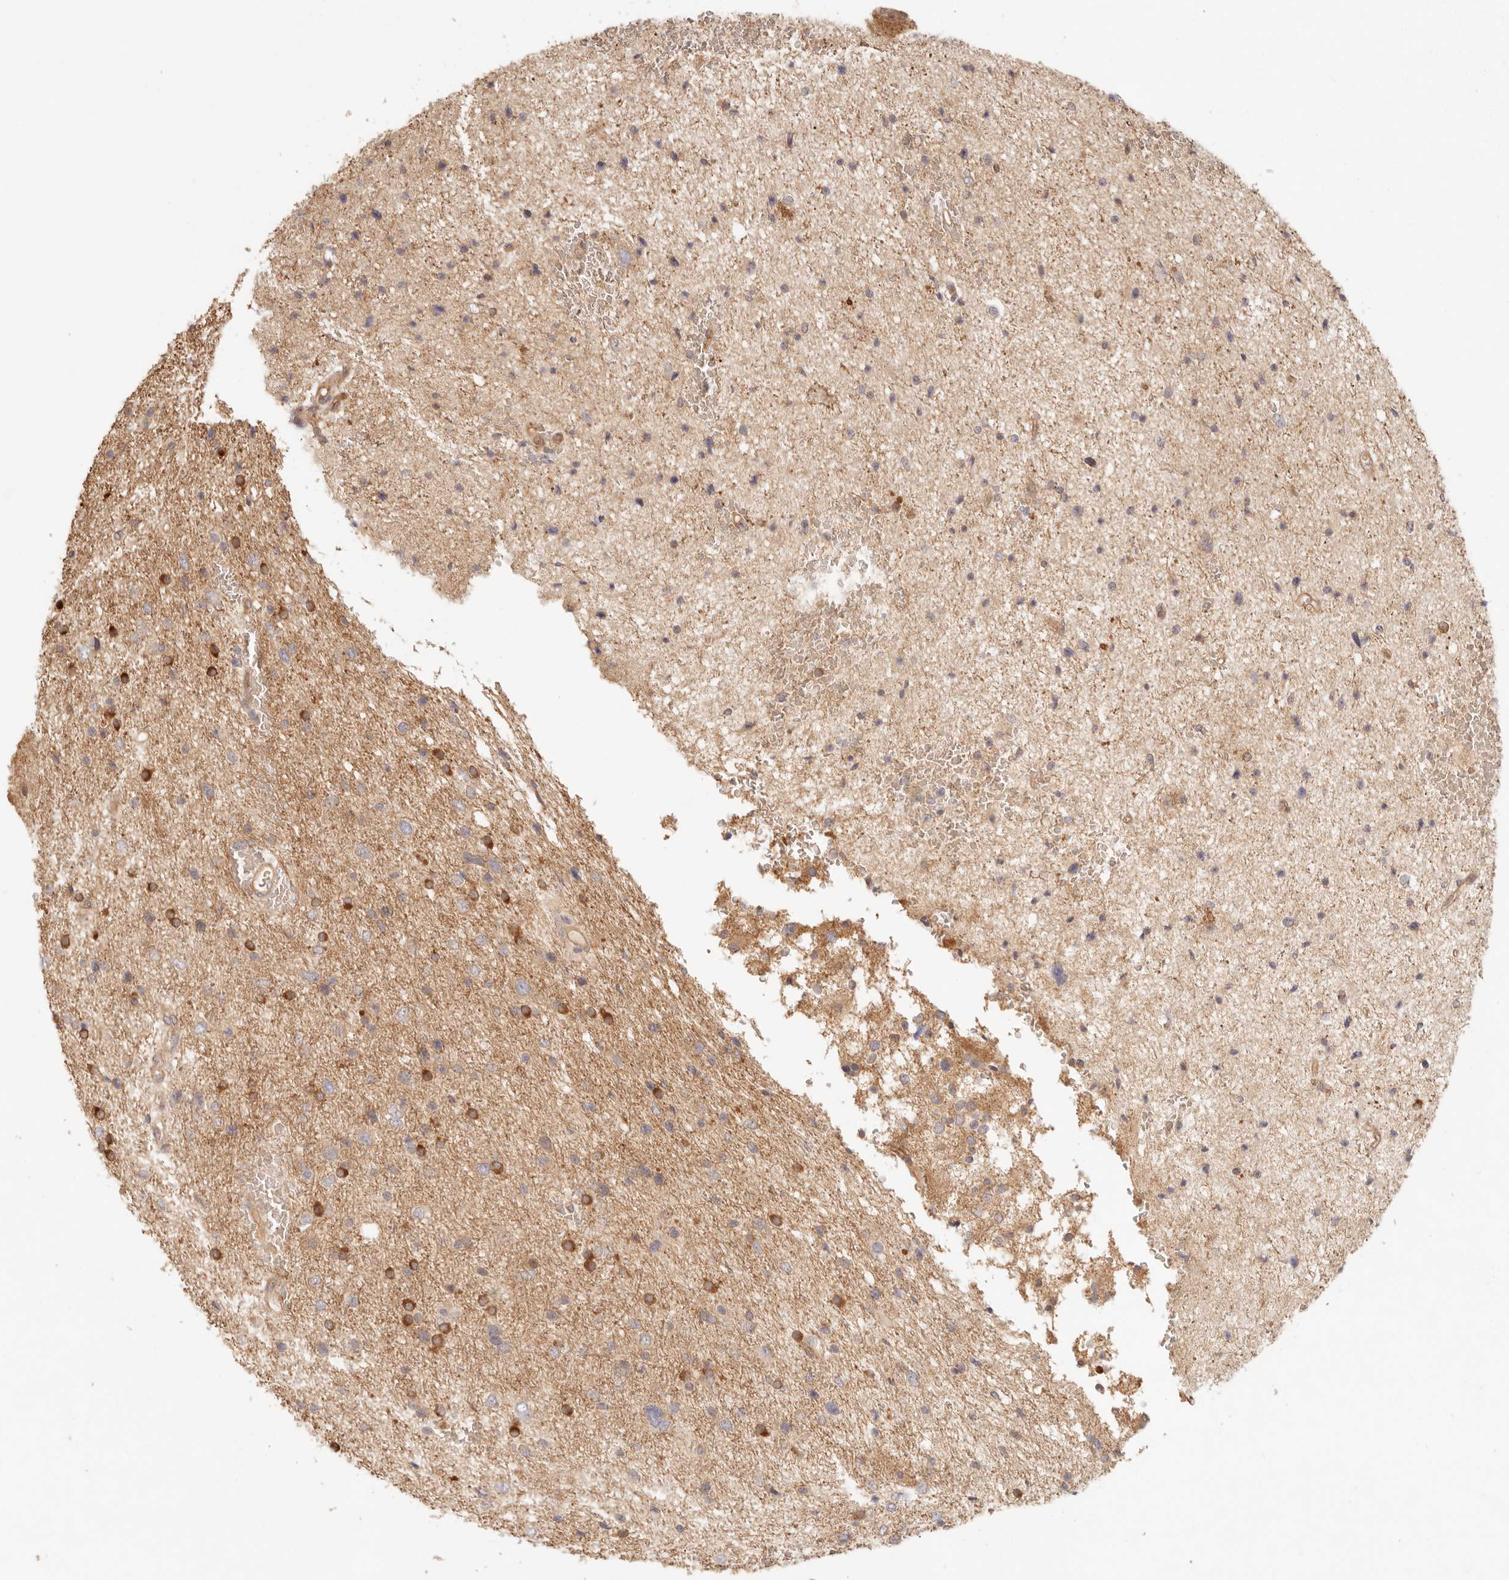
{"staining": {"intensity": "weak", "quantity": ">75%", "location": "cytoplasmic/membranous"}, "tissue": "glioma", "cell_type": "Tumor cells", "image_type": "cancer", "snomed": [{"axis": "morphology", "description": "Glioma, malignant, Low grade"}, {"axis": "topography", "description": "Cerebral cortex"}], "caption": "Brown immunohistochemical staining in human glioma demonstrates weak cytoplasmic/membranous expression in approximately >75% of tumor cells. (DAB IHC, brown staining for protein, blue staining for nuclei).", "gene": "PPP1R3B", "patient": {"sex": "female", "age": 39}}